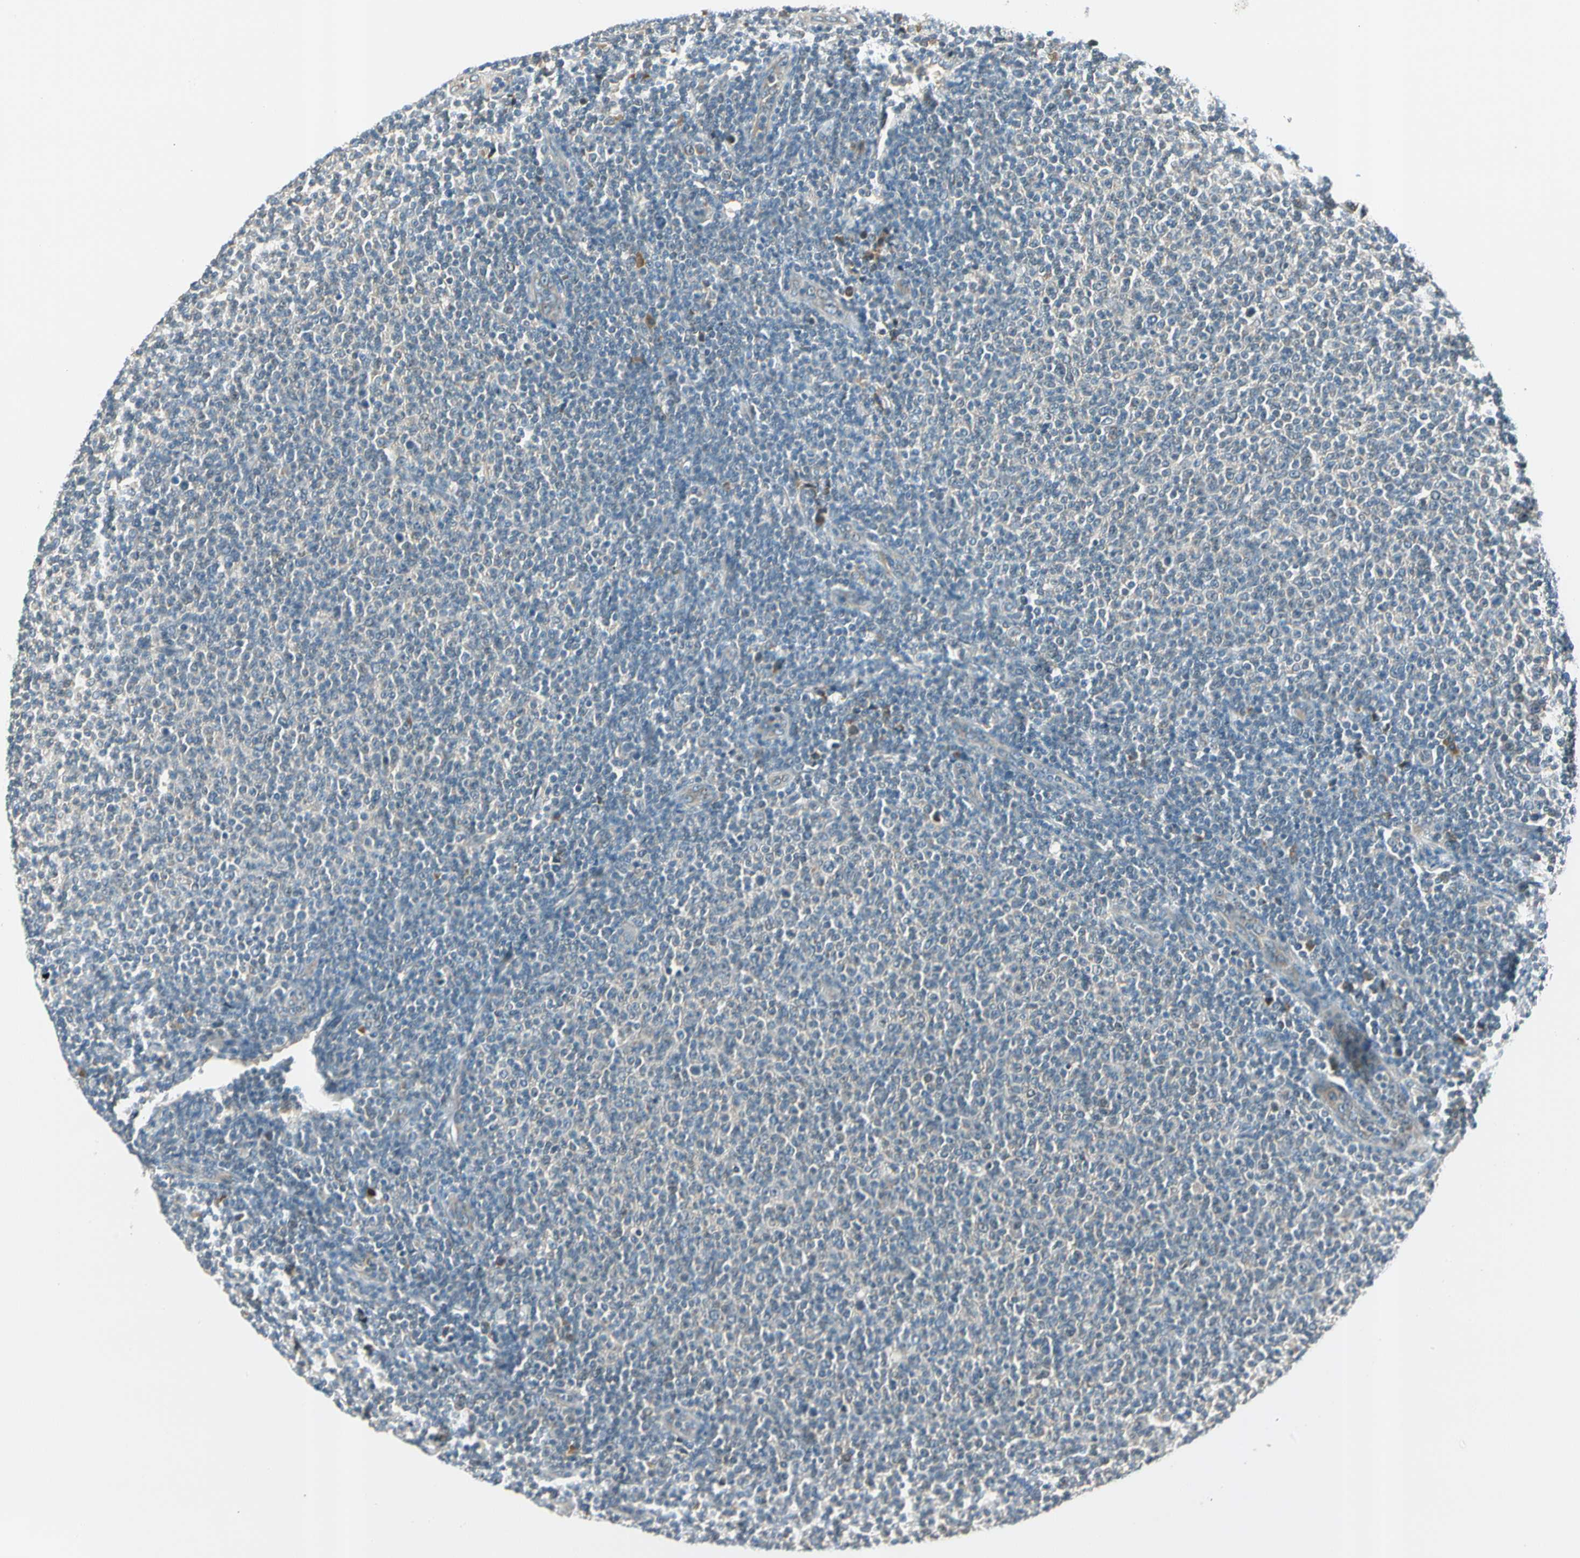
{"staining": {"intensity": "negative", "quantity": "none", "location": "none"}, "tissue": "lymphoma", "cell_type": "Tumor cells", "image_type": "cancer", "snomed": [{"axis": "morphology", "description": "Malignant lymphoma, non-Hodgkin's type, Low grade"}, {"axis": "topography", "description": "Lymph node"}], "caption": "Tumor cells show no significant protein expression in lymphoma.", "gene": "BNIP1", "patient": {"sex": "male", "age": 66}}